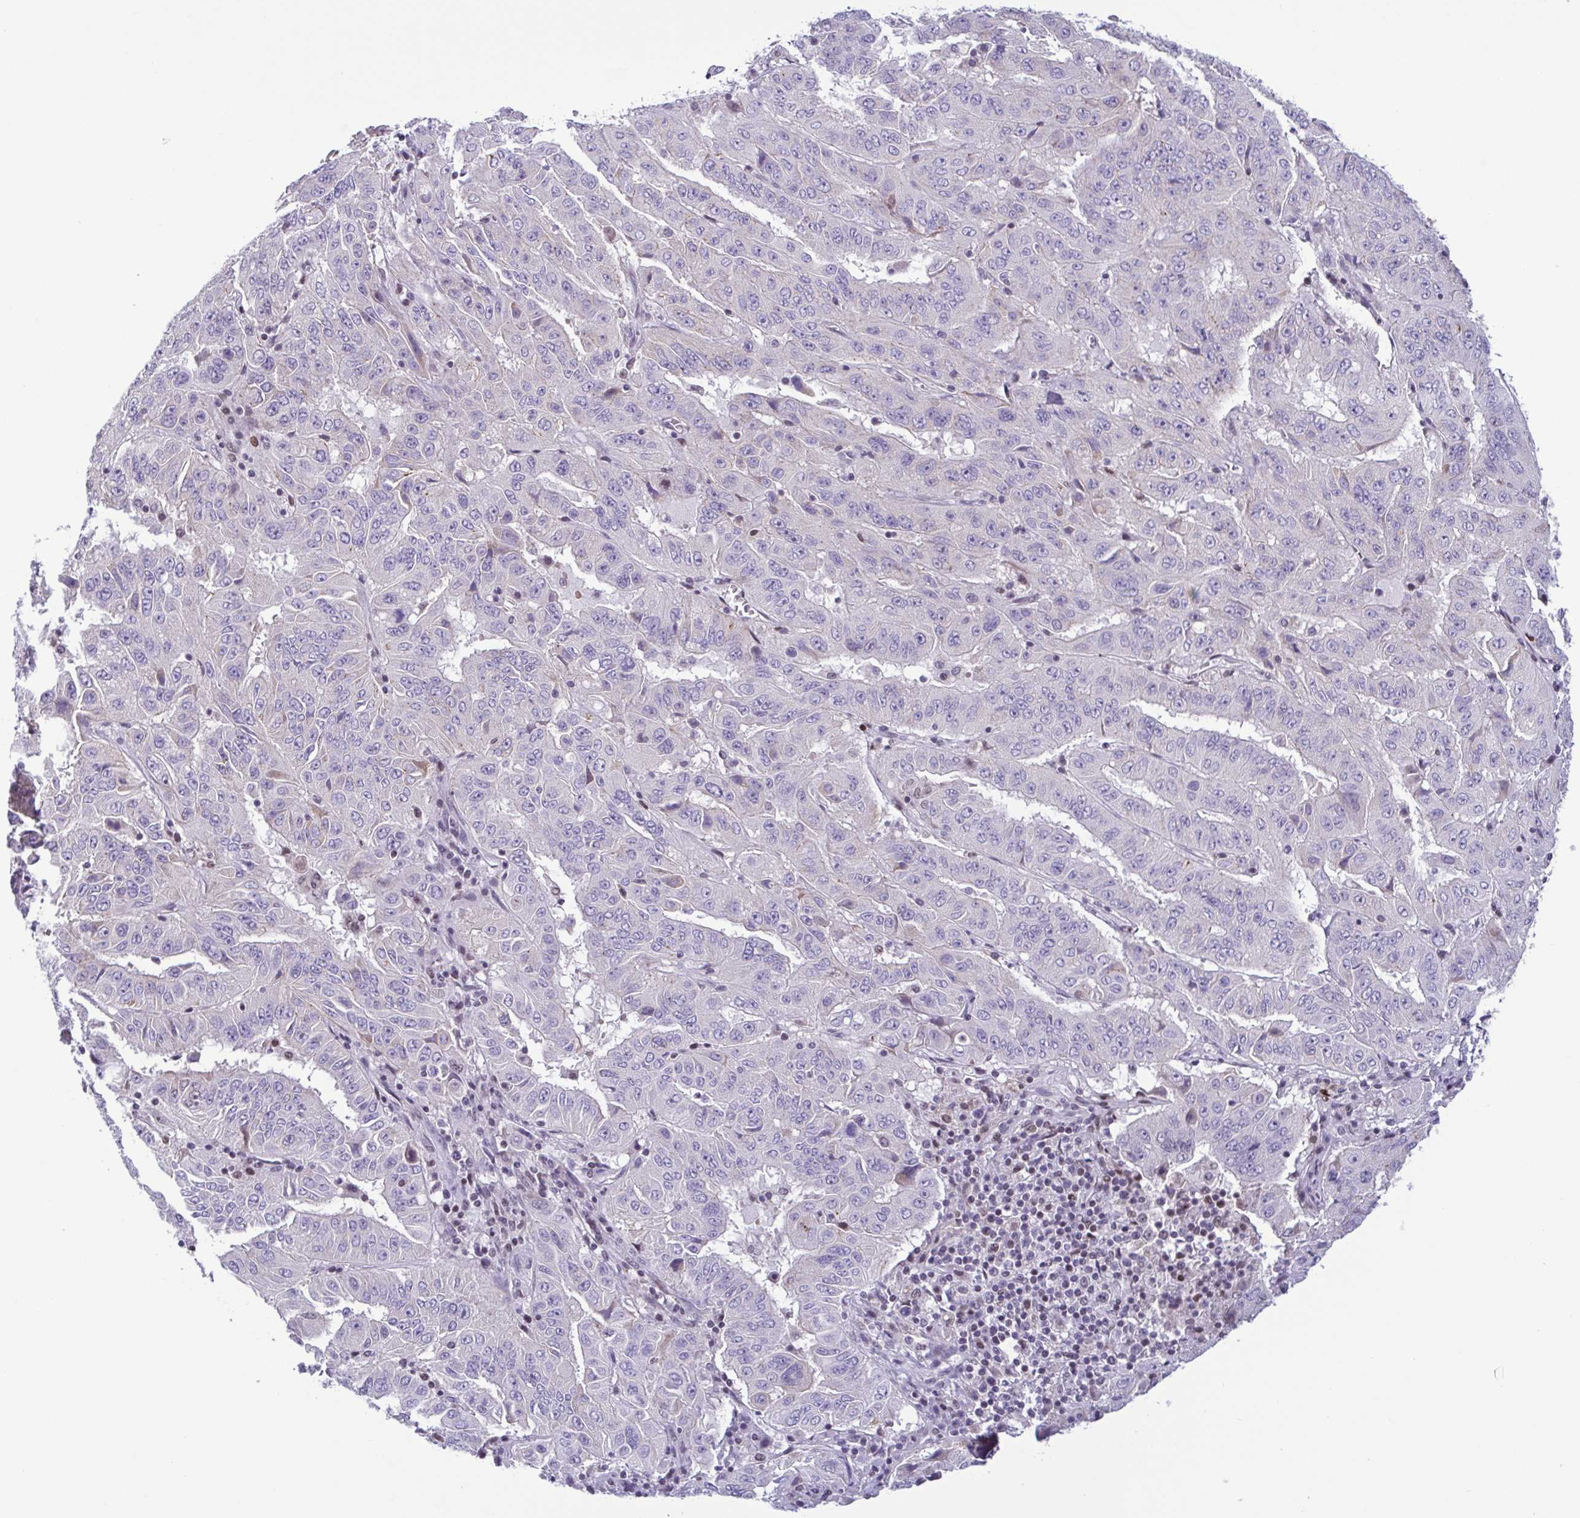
{"staining": {"intensity": "negative", "quantity": "none", "location": "none"}, "tissue": "pancreatic cancer", "cell_type": "Tumor cells", "image_type": "cancer", "snomed": [{"axis": "morphology", "description": "Adenocarcinoma, NOS"}, {"axis": "topography", "description": "Pancreas"}], "caption": "Image shows no significant protein expression in tumor cells of pancreatic adenocarcinoma.", "gene": "IRF1", "patient": {"sex": "male", "age": 63}}